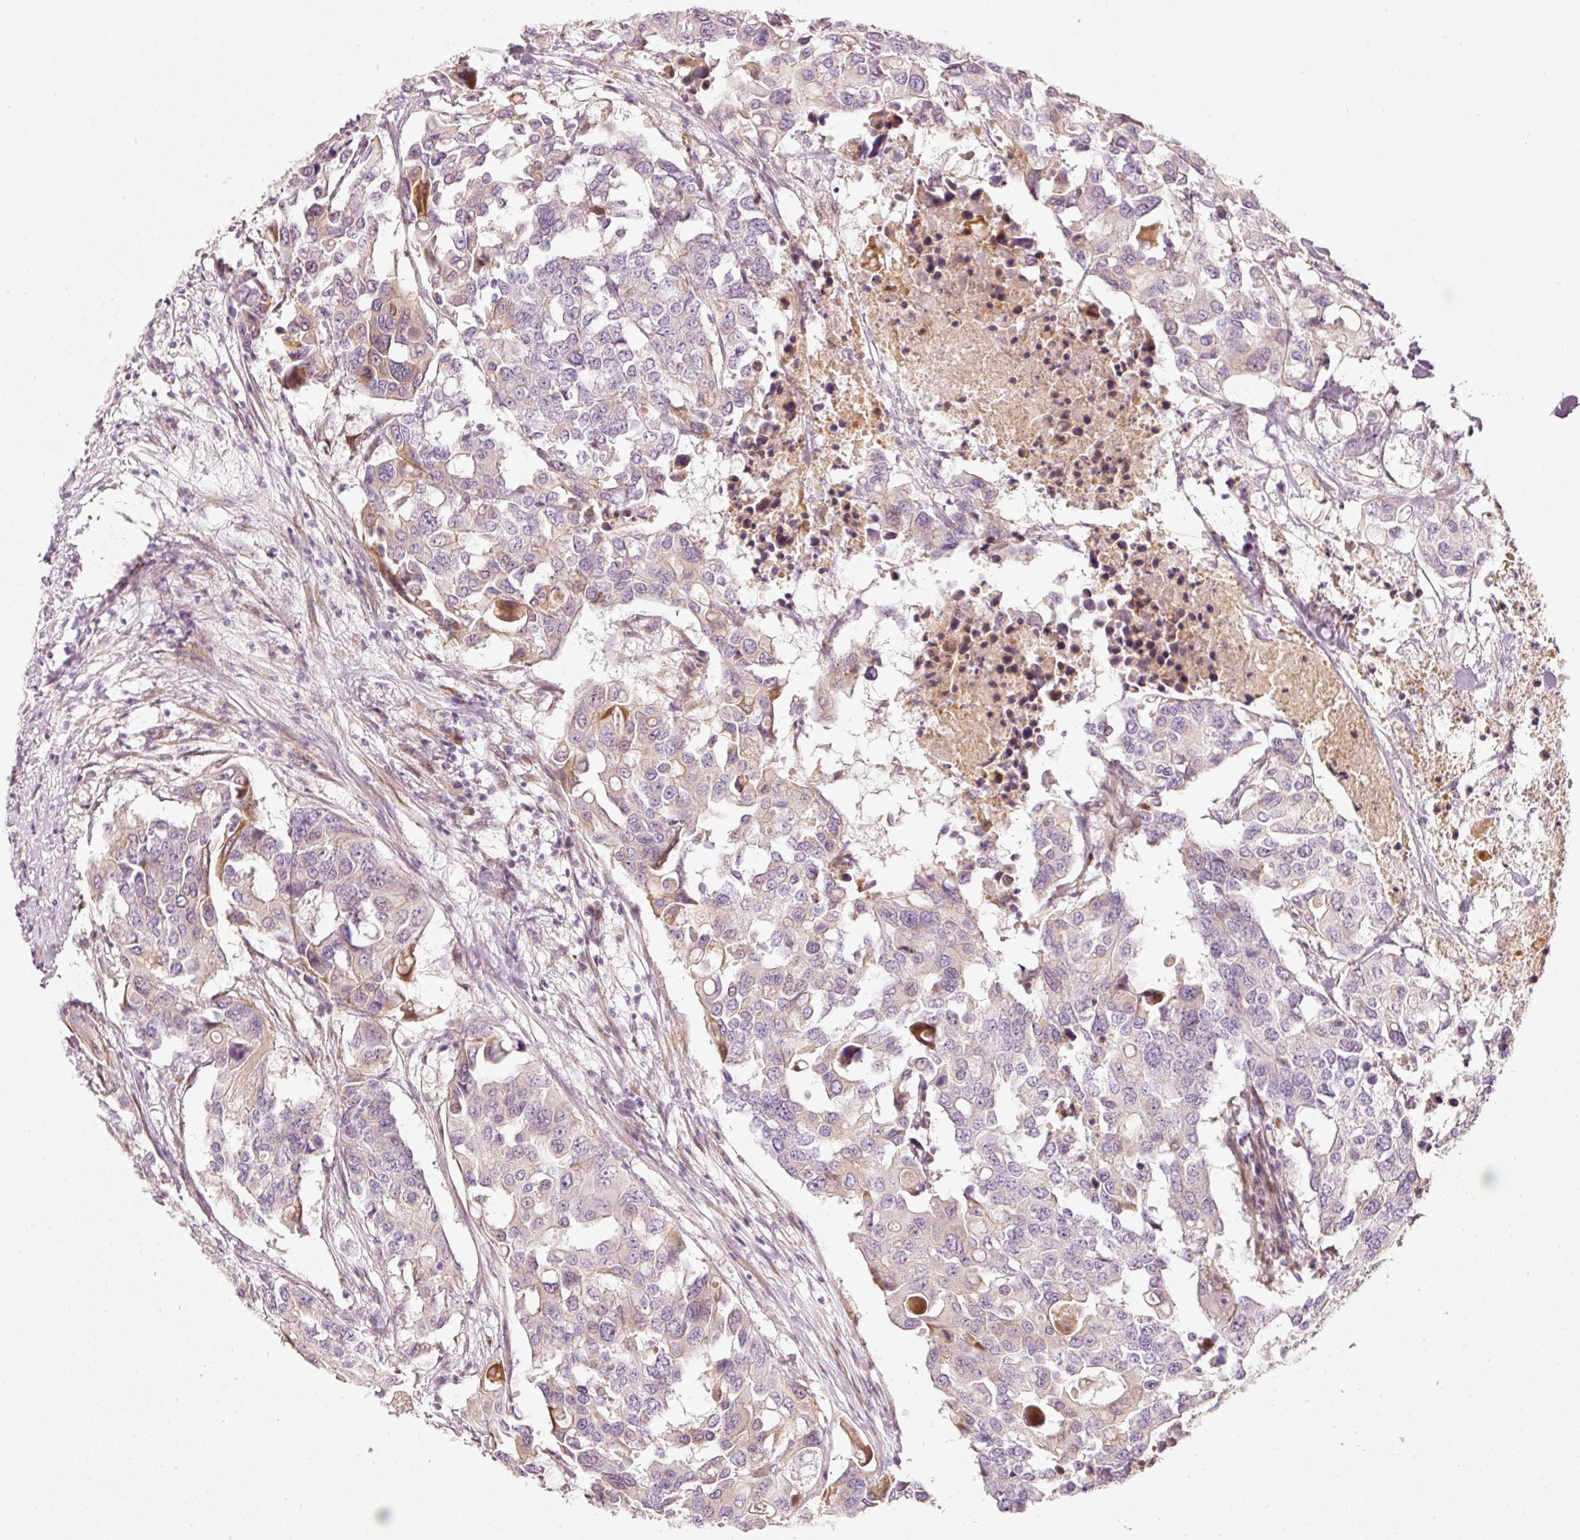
{"staining": {"intensity": "moderate", "quantity": "<25%", "location": "cytoplasmic/membranous"}, "tissue": "colorectal cancer", "cell_type": "Tumor cells", "image_type": "cancer", "snomed": [{"axis": "morphology", "description": "Adenocarcinoma, NOS"}, {"axis": "topography", "description": "Colon"}], "caption": "Human colorectal cancer (adenocarcinoma) stained with a brown dye exhibits moderate cytoplasmic/membranous positive expression in approximately <25% of tumor cells.", "gene": "SLC20A1", "patient": {"sex": "male", "age": 77}}